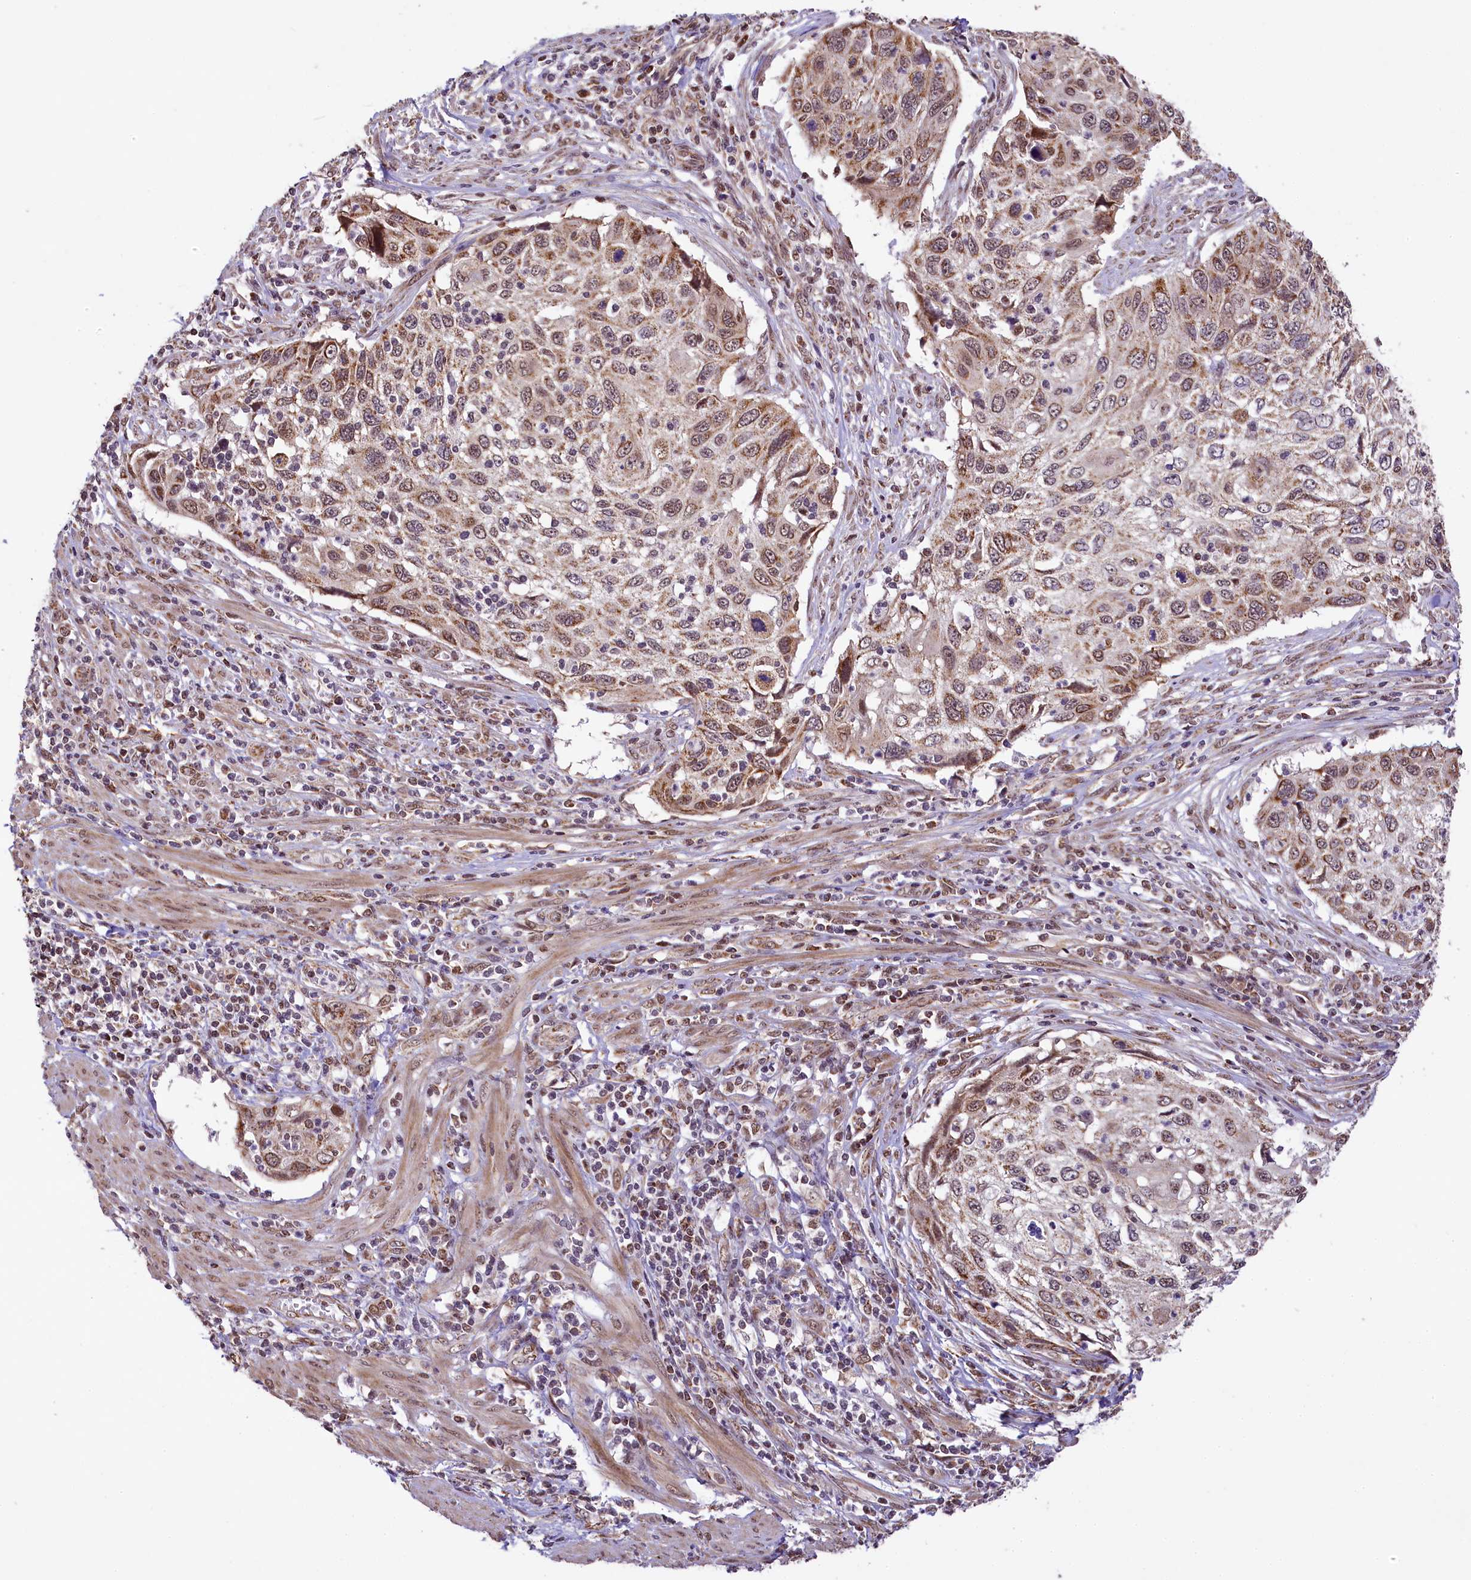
{"staining": {"intensity": "moderate", "quantity": "25%-75%", "location": "cytoplasmic/membranous,nuclear"}, "tissue": "cervical cancer", "cell_type": "Tumor cells", "image_type": "cancer", "snomed": [{"axis": "morphology", "description": "Squamous cell carcinoma, NOS"}, {"axis": "topography", "description": "Cervix"}], "caption": "Squamous cell carcinoma (cervical) stained with immunohistochemistry reveals moderate cytoplasmic/membranous and nuclear expression in approximately 25%-75% of tumor cells.", "gene": "PAF1", "patient": {"sex": "female", "age": 70}}